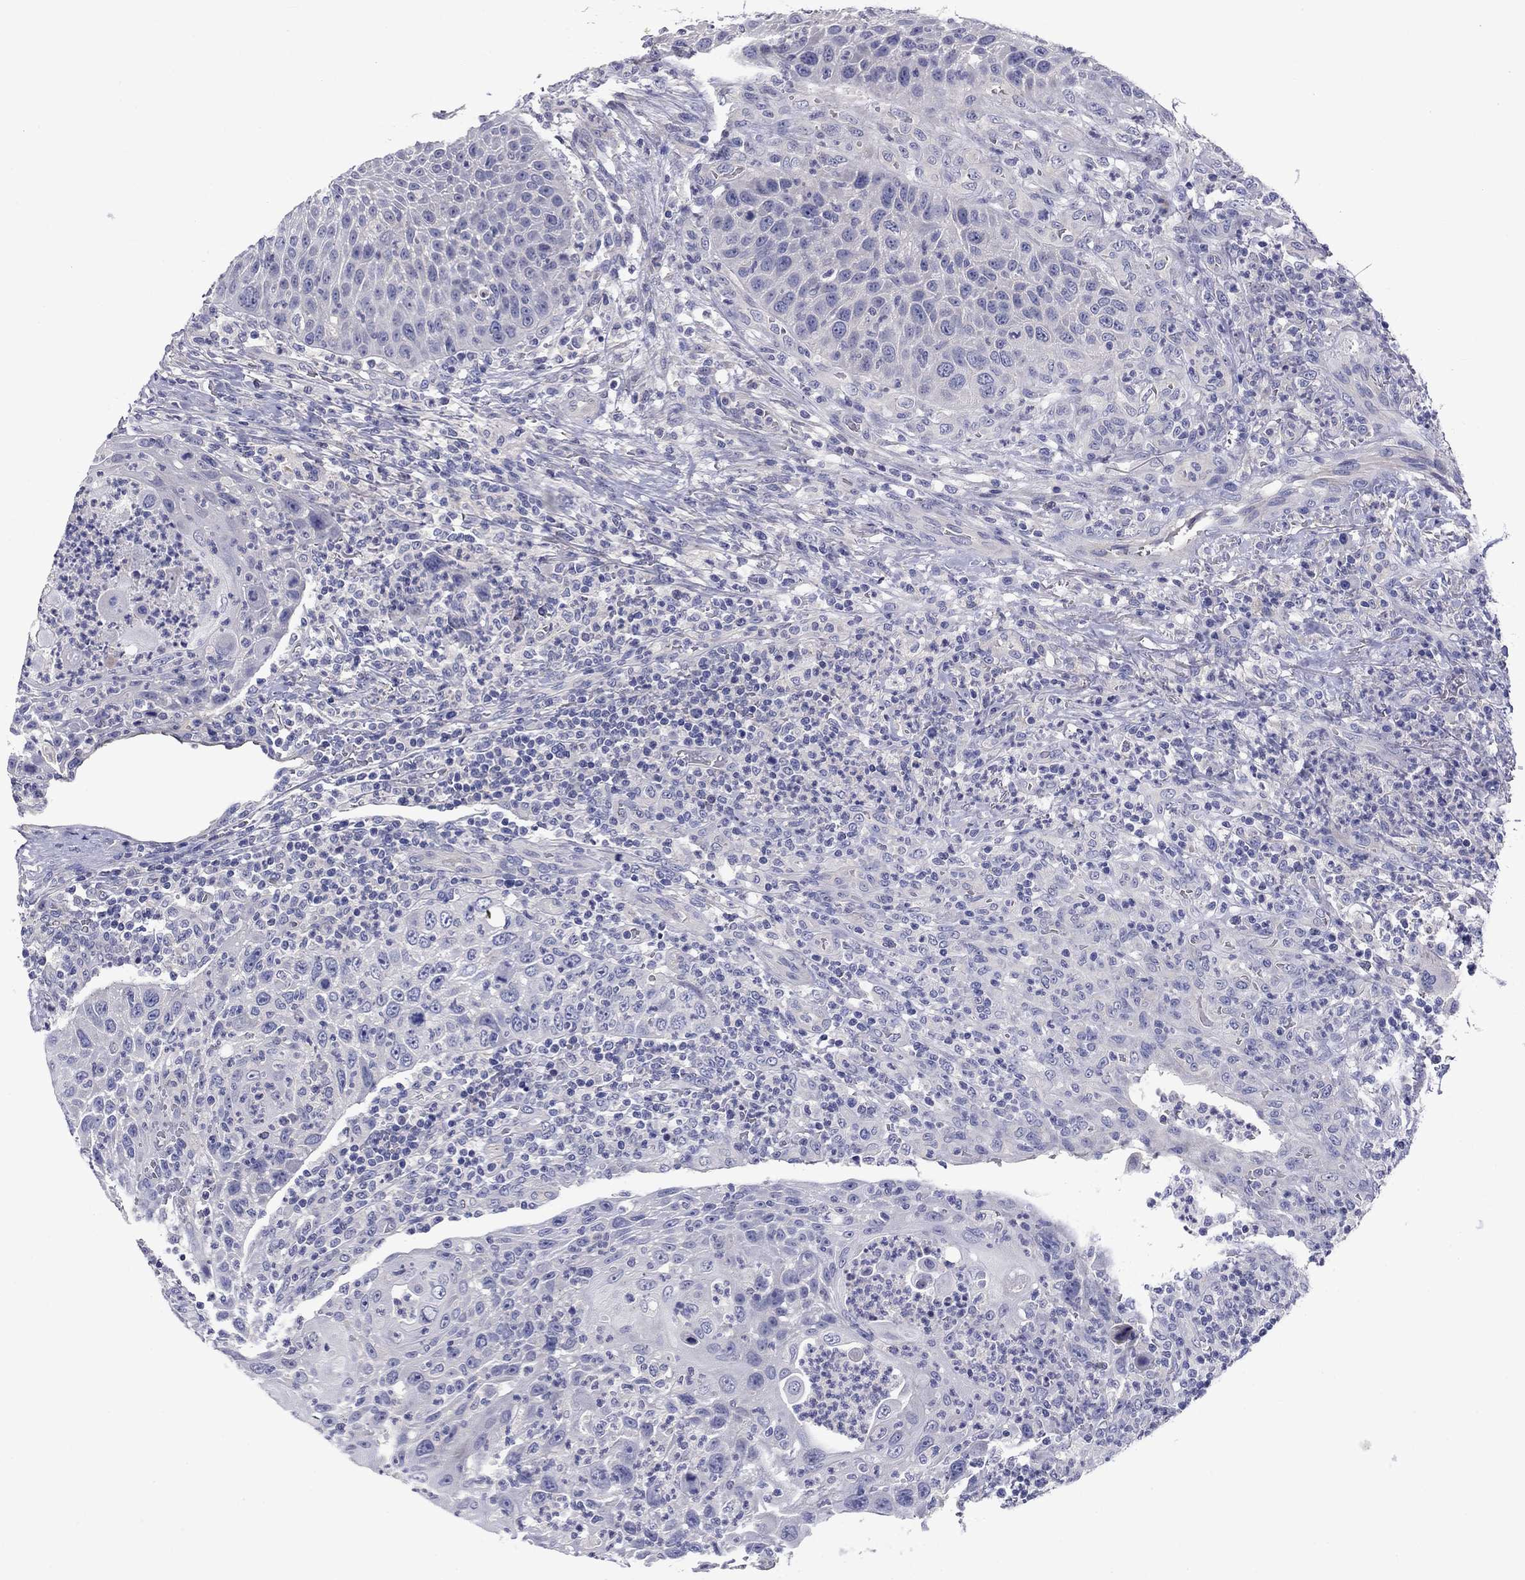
{"staining": {"intensity": "negative", "quantity": "none", "location": "none"}, "tissue": "head and neck cancer", "cell_type": "Tumor cells", "image_type": "cancer", "snomed": [{"axis": "morphology", "description": "Squamous cell carcinoma, NOS"}, {"axis": "topography", "description": "Head-Neck"}], "caption": "This is an IHC photomicrograph of head and neck cancer. There is no expression in tumor cells.", "gene": "CNDP1", "patient": {"sex": "male", "age": 69}}